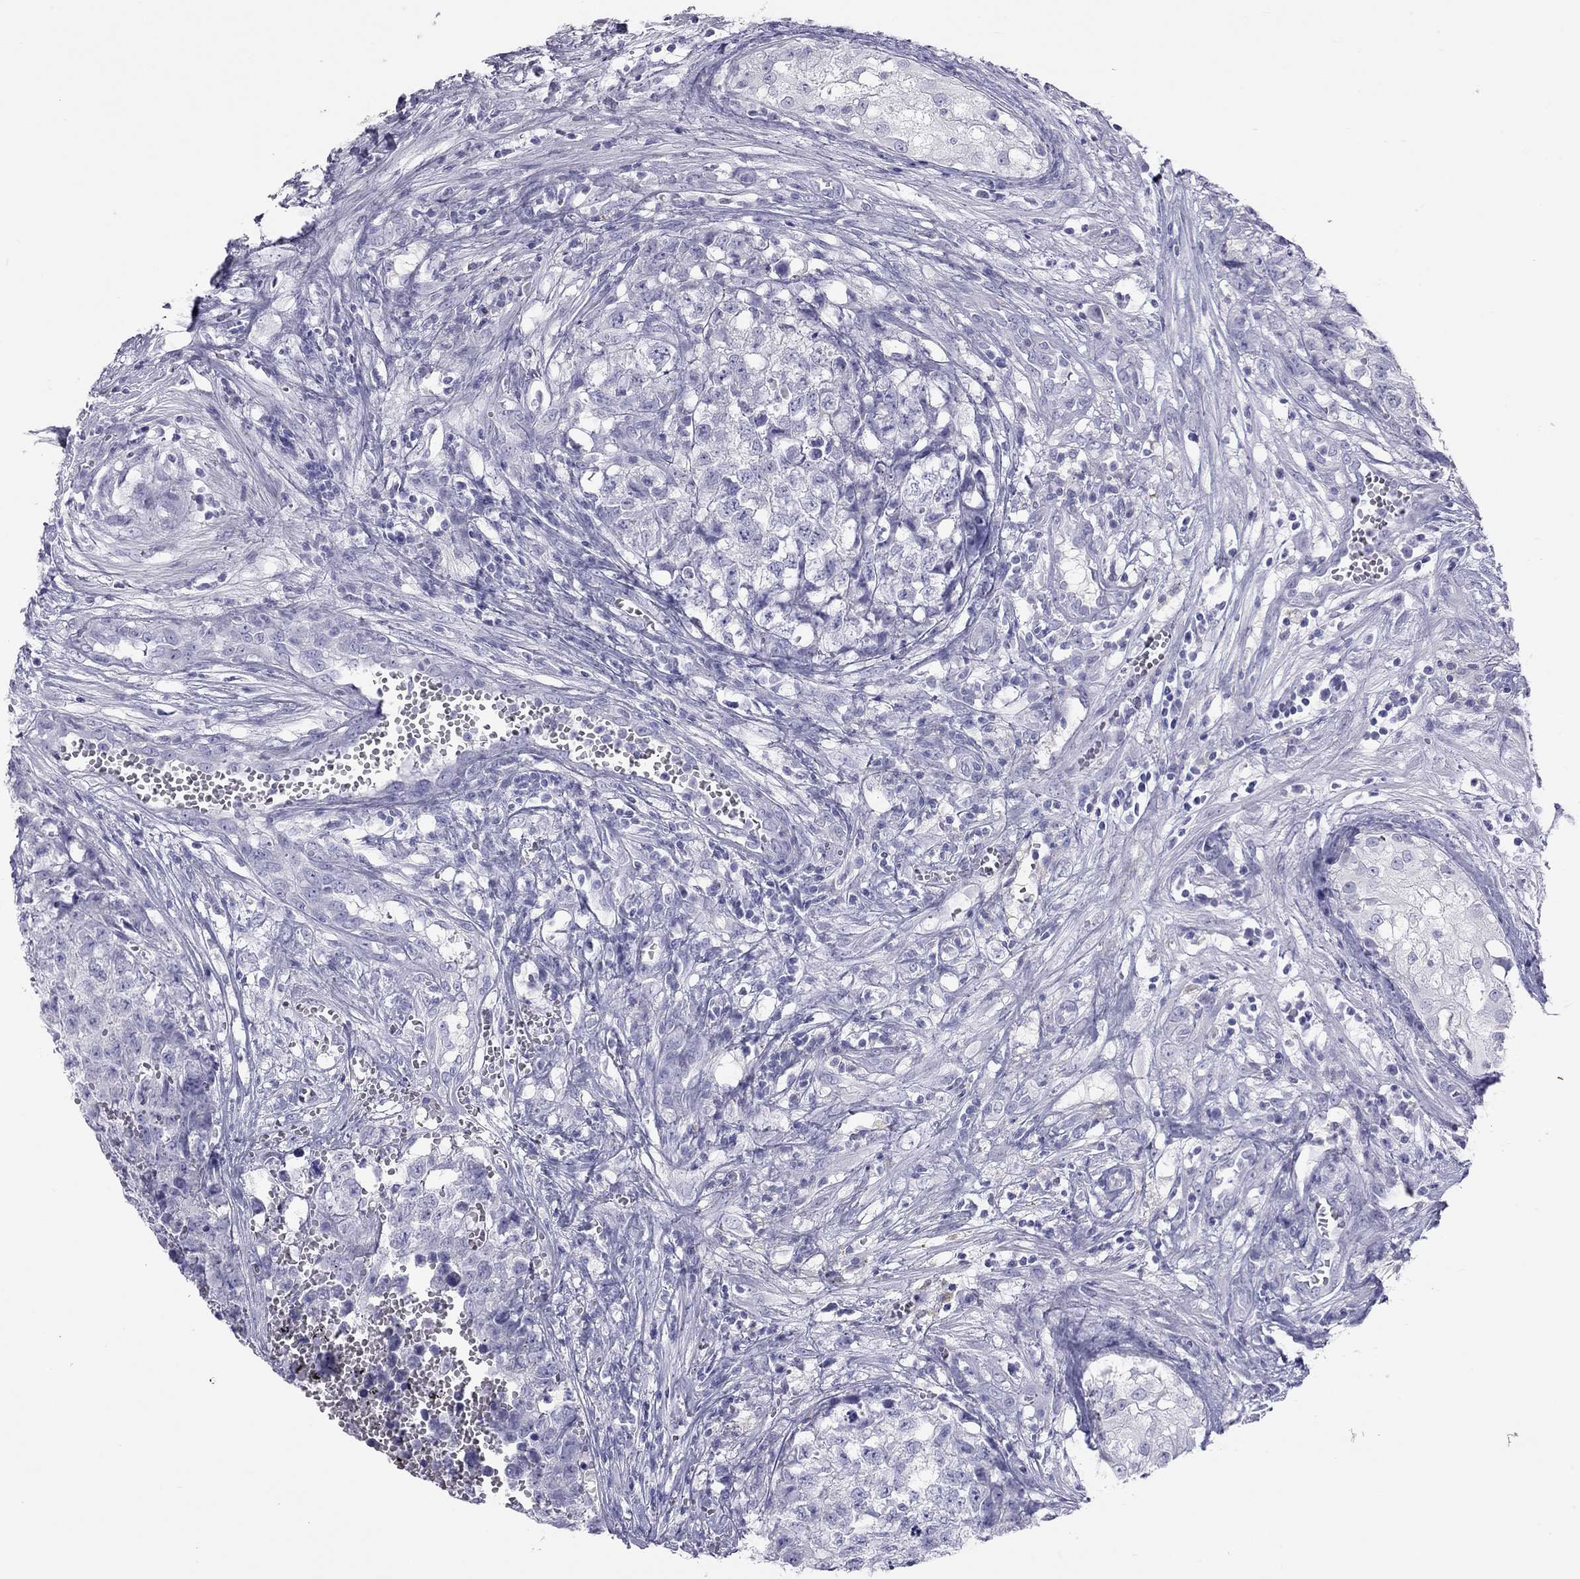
{"staining": {"intensity": "negative", "quantity": "none", "location": "none"}, "tissue": "testis cancer", "cell_type": "Tumor cells", "image_type": "cancer", "snomed": [{"axis": "morphology", "description": "Seminoma, NOS"}, {"axis": "morphology", "description": "Carcinoma, Embryonal, NOS"}, {"axis": "topography", "description": "Testis"}], "caption": "Testis embryonal carcinoma stained for a protein using immunohistochemistry (IHC) displays no positivity tumor cells.", "gene": "KLRG1", "patient": {"sex": "male", "age": 22}}